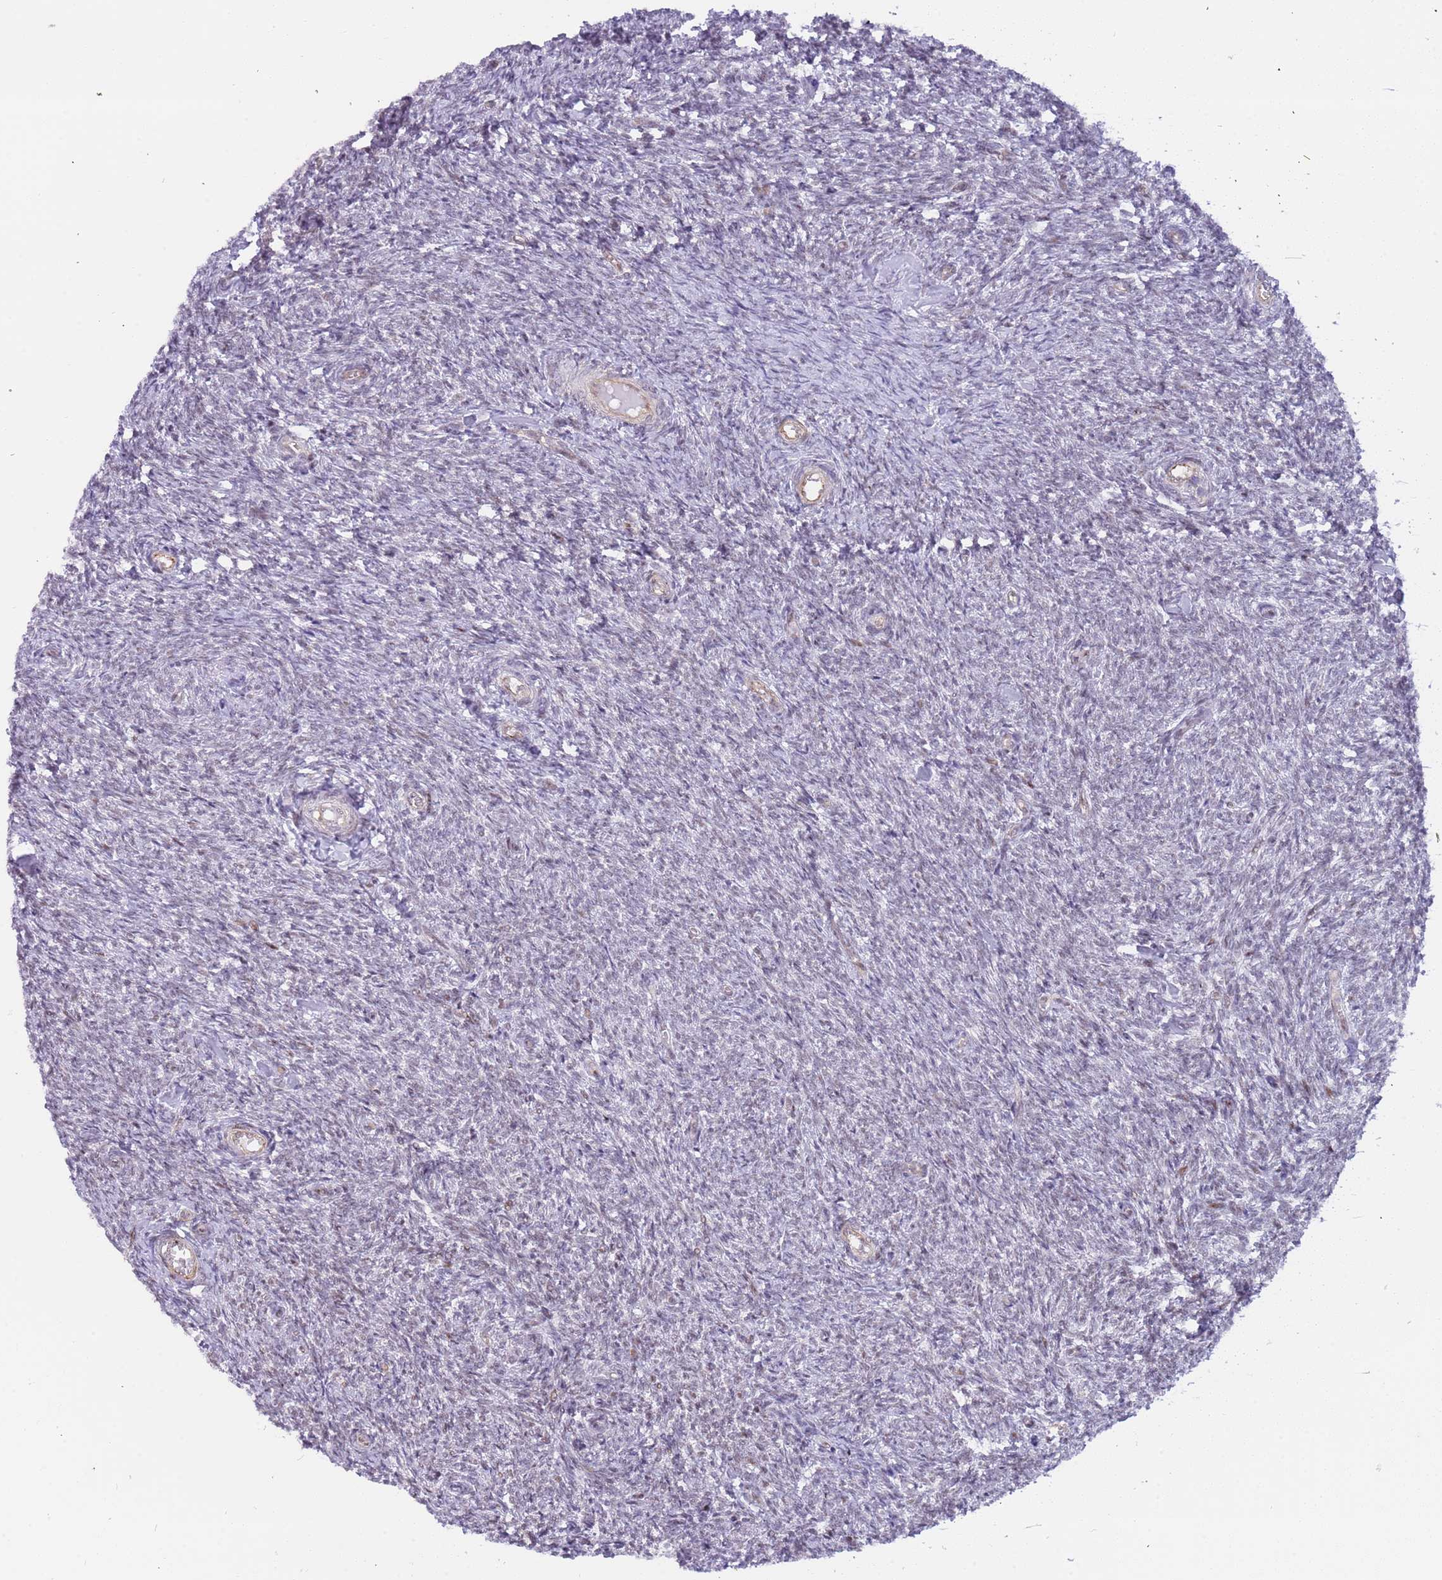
{"staining": {"intensity": "negative", "quantity": "none", "location": "none"}, "tissue": "ovary", "cell_type": "Ovarian stroma cells", "image_type": "normal", "snomed": [{"axis": "morphology", "description": "Normal tissue, NOS"}, {"axis": "topography", "description": "Ovary"}], "caption": "Micrograph shows no significant protein staining in ovarian stroma cells of benign ovary.", "gene": "LRMDA", "patient": {"sex": "female", "age": 44}}